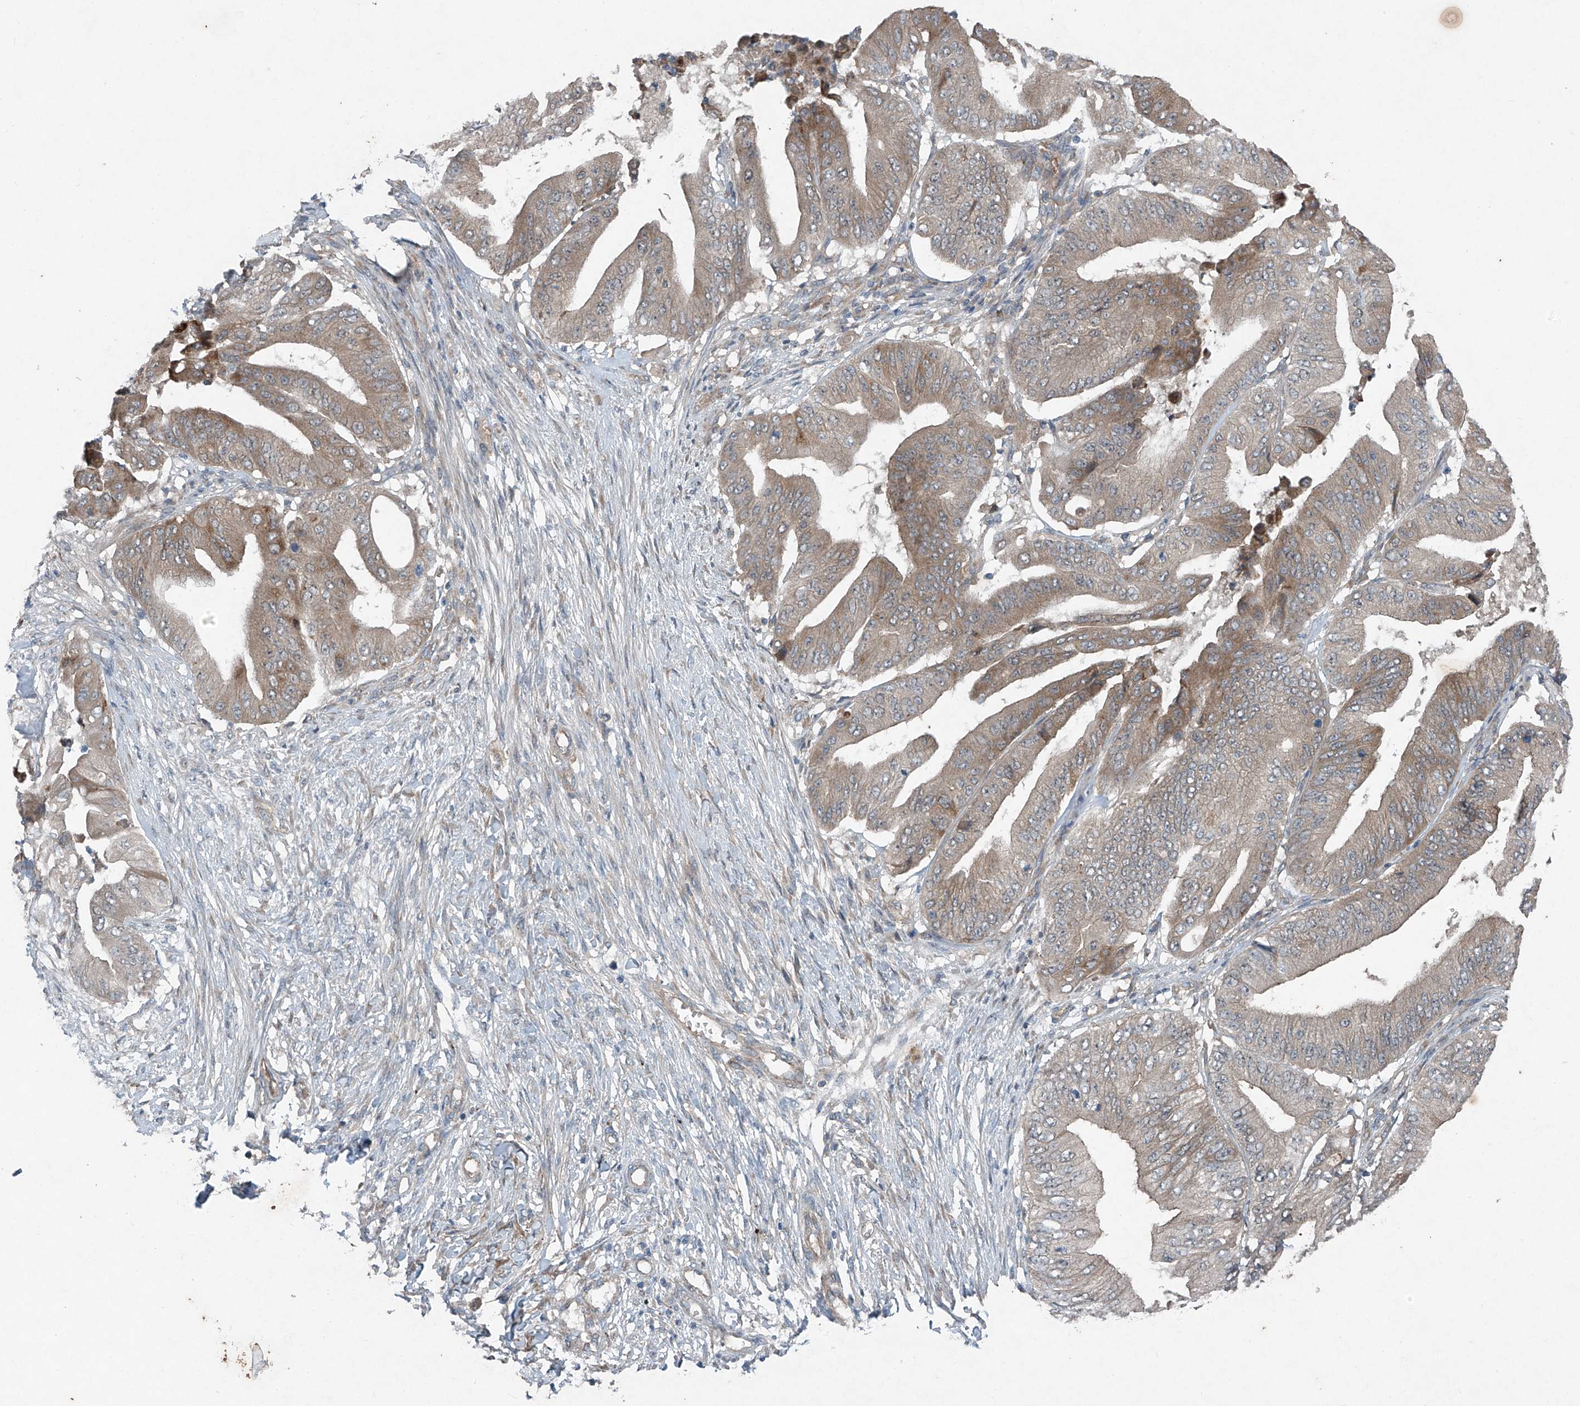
{"staining": {"intensity": "moderate", "quantity": "<25%", "location": "cytoplasmic/membranous"}, "tissue": "pancreatic cancer", "cell_type": "Tumor cells", "image_type": "cancer", "snomed": [{"axis": "morphology", "description": "Adenocarcinoma, NOS"}, {"axis": "topography", "description": "Pancreas"}], "caption": "A brown stain highlights moderate cytoplasmic/membranous expression of a protein in pancreatic adenocarcinoma tumor cells.", "gene": "FOXRED2", "patient": {"sex": "female", "age": 77}}